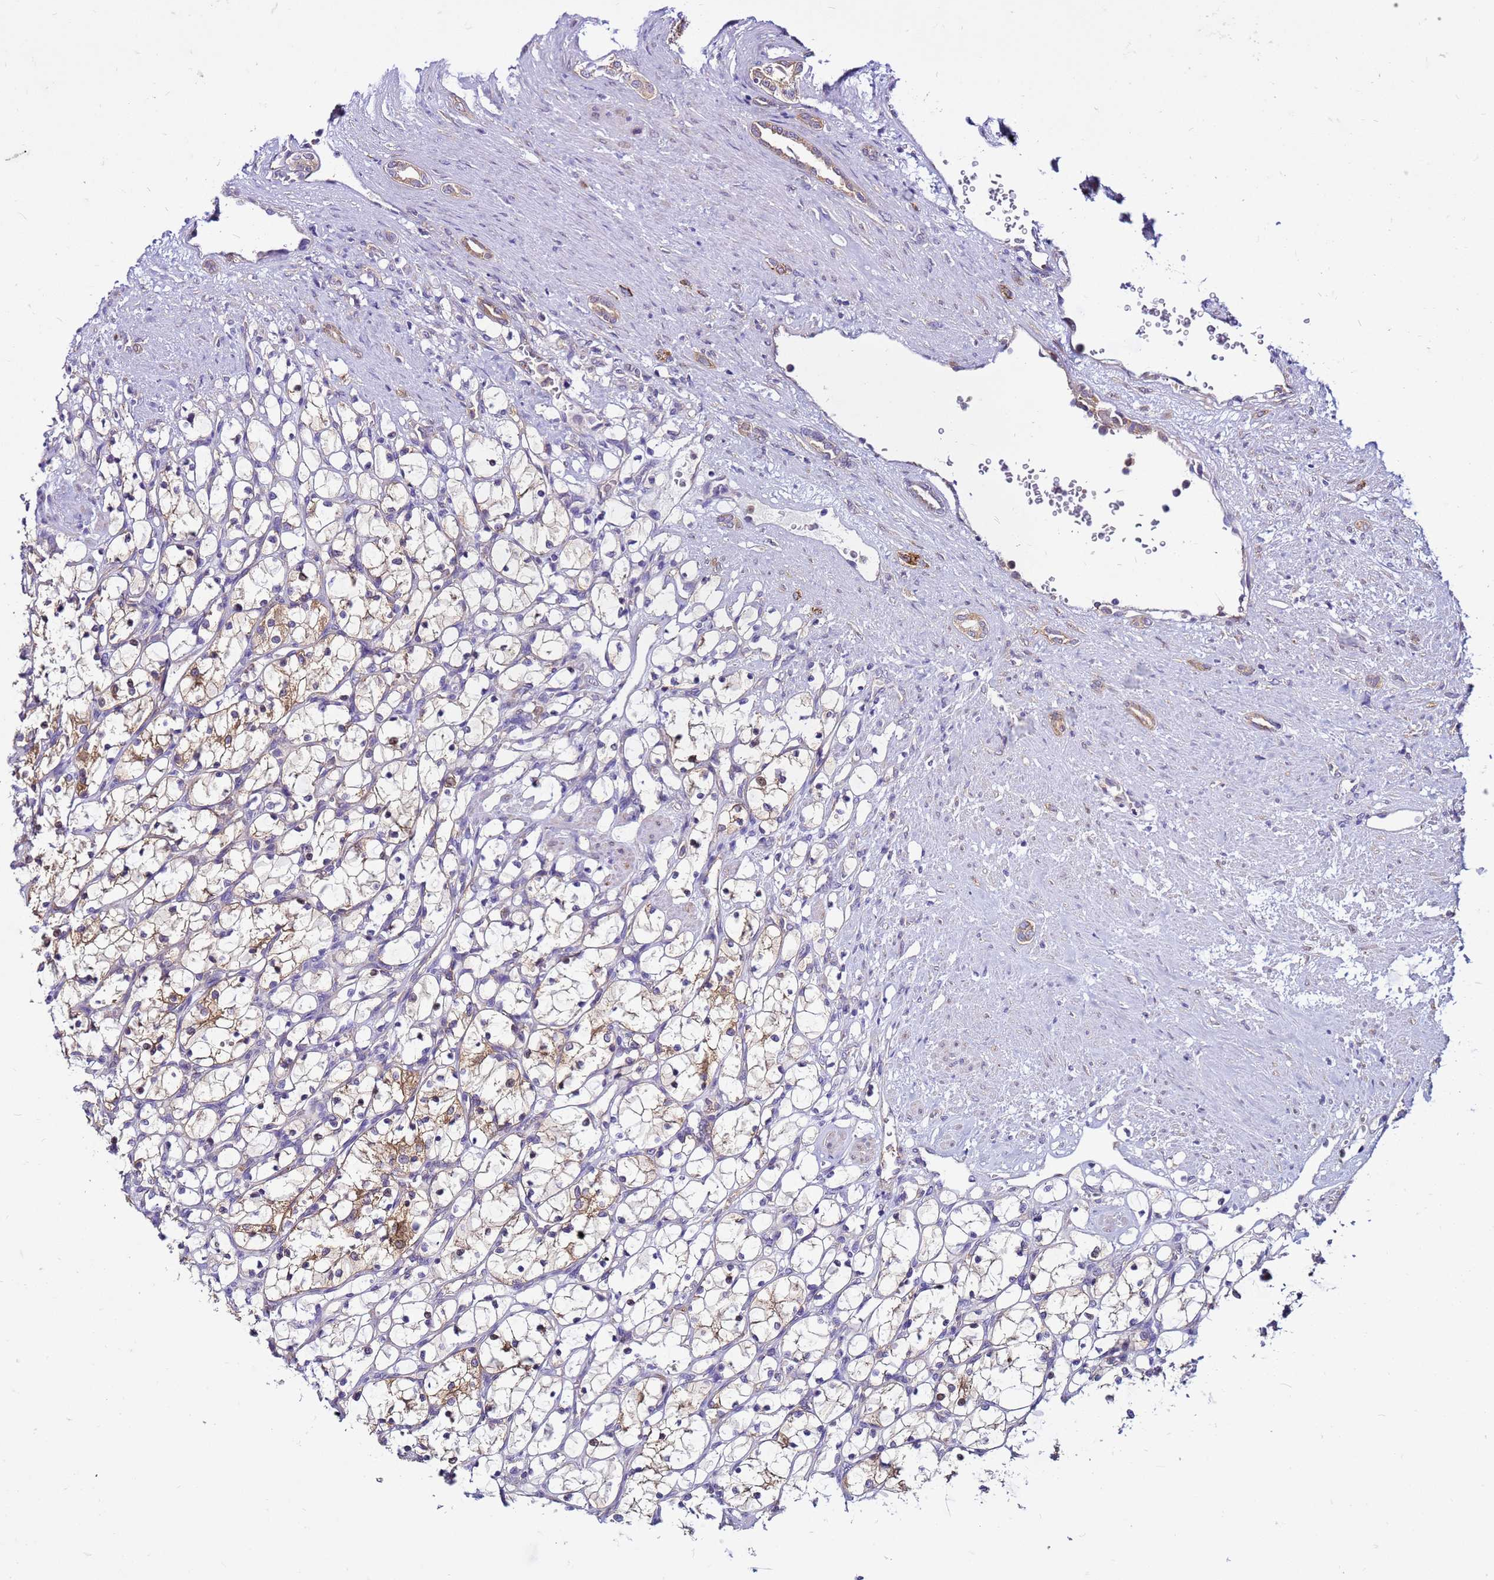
{"staining": {"intensity": "weak", "quantity": "25%-75%", "location": "cytoplasmic/membranous"}, "tissue": "renal cancer", "cell_type": "Tumor cells", "image_type": "cancer", "snomed": [{"axis": "morphology", "description": "Adenocarcinoma, NOS"}, {"axis": "topography", "description": "Kidney"}], "caption": "Immunohistochemistry (IHC) micrograph of renal cancer (adenocarcinoma) stained for a protein (brown), which shows low levels of weak cytoplasmic/membranous staining in about 25%-75% of tumor cells.", "gene": "PKD1", "patient": {"sex": "female", "age": 69}}